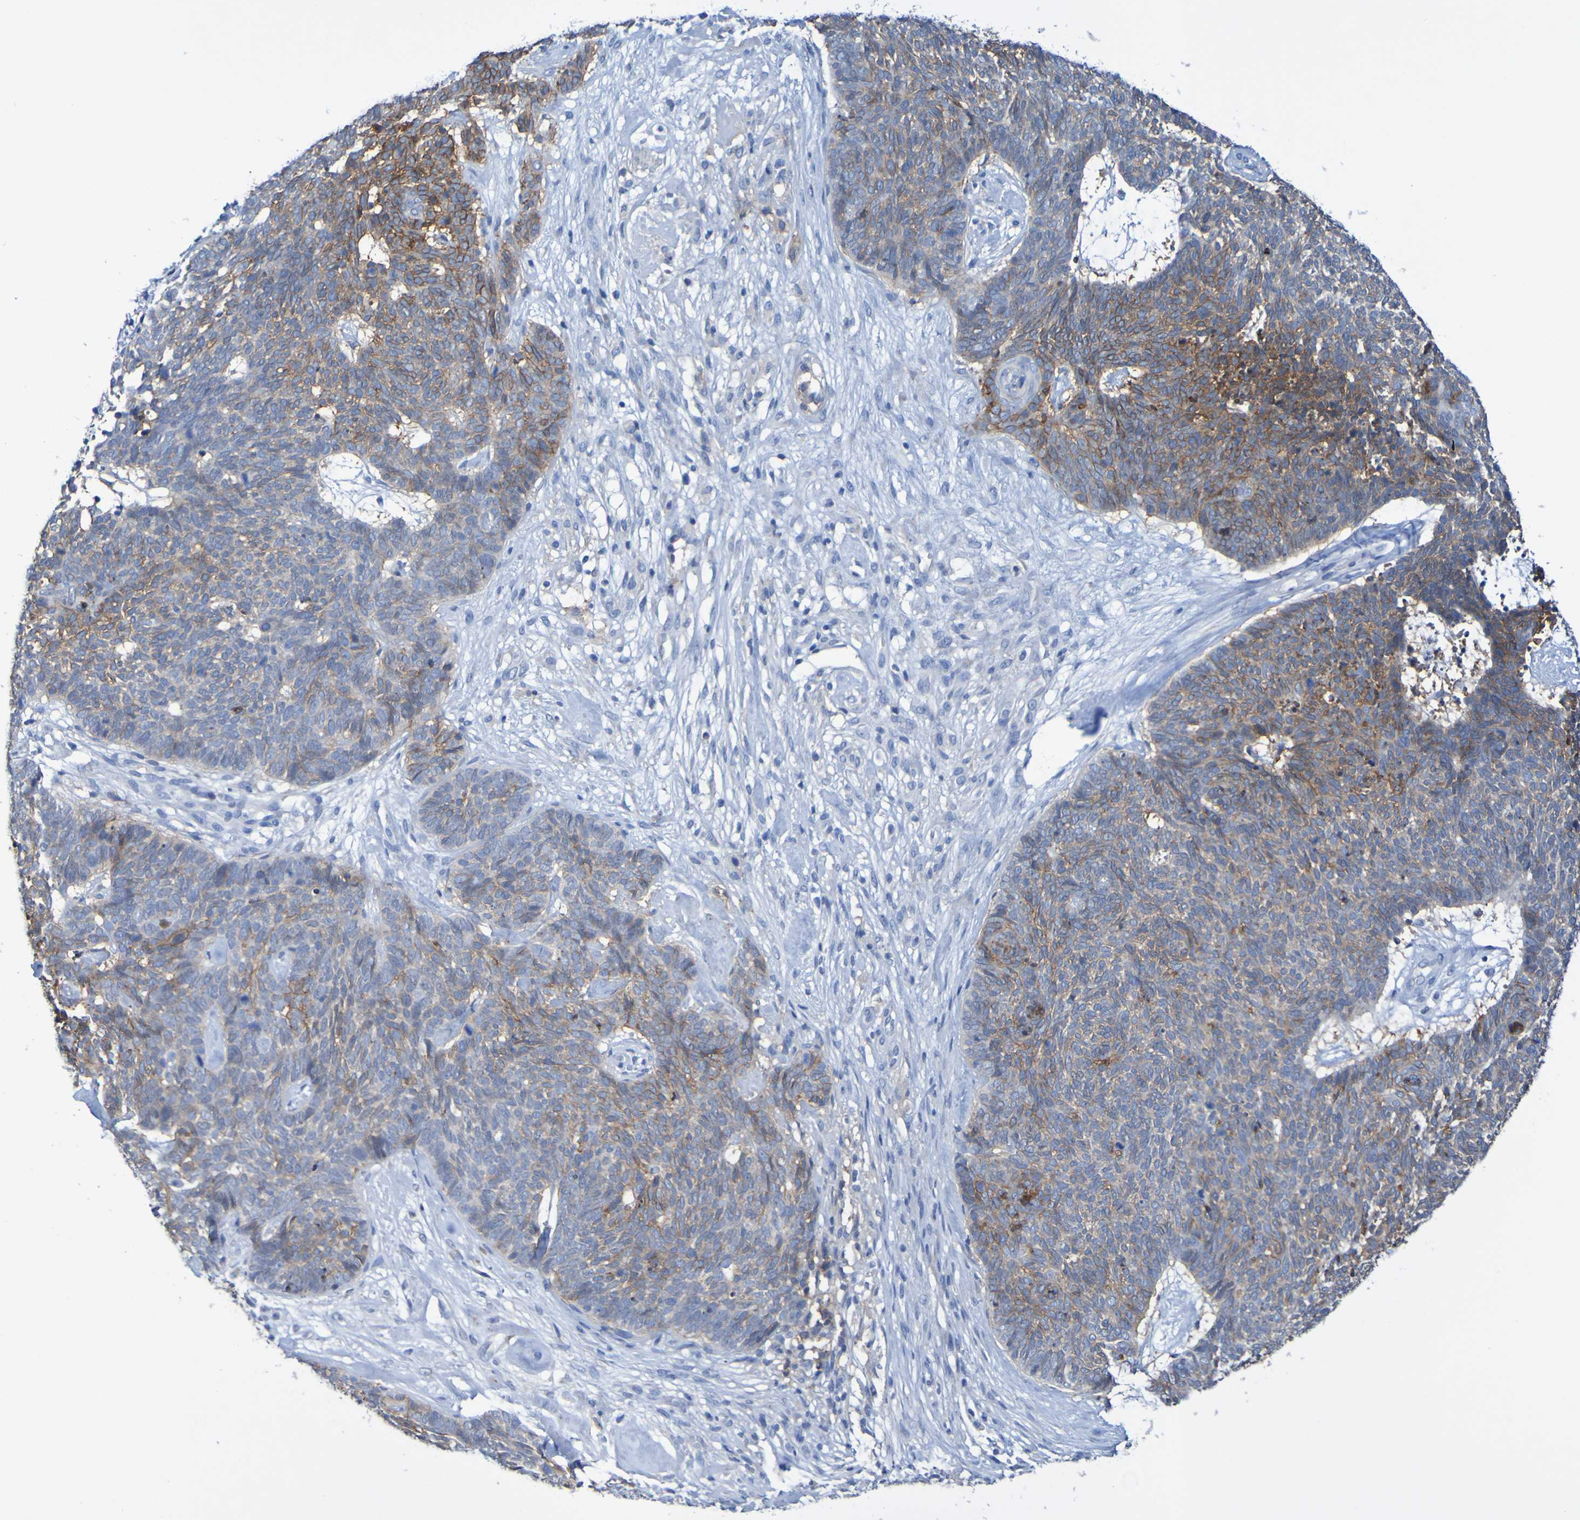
{"staining": {"intensity": "moderate", "quantity": "25%-75%", "location": "cytoplasmic/membranous"}, "tissue": "skin cancer", "cell_type": "Tumor cells", "image_type": "cancer", "snomed": [{"axis": "morphology", "description": "Basal cell carcinoma"}, {"axis": "topography", "description": "Skin"}], "caption": "Immunohistochemical staining of skin cancer (basal cell carcinoma) reveals medium levels of moderate cytoplasmic/membranous positivity in about 25%-75% of tumor cells.", "gene": "SLC3A2", "patient": {"sex": "female", "age": 84}}